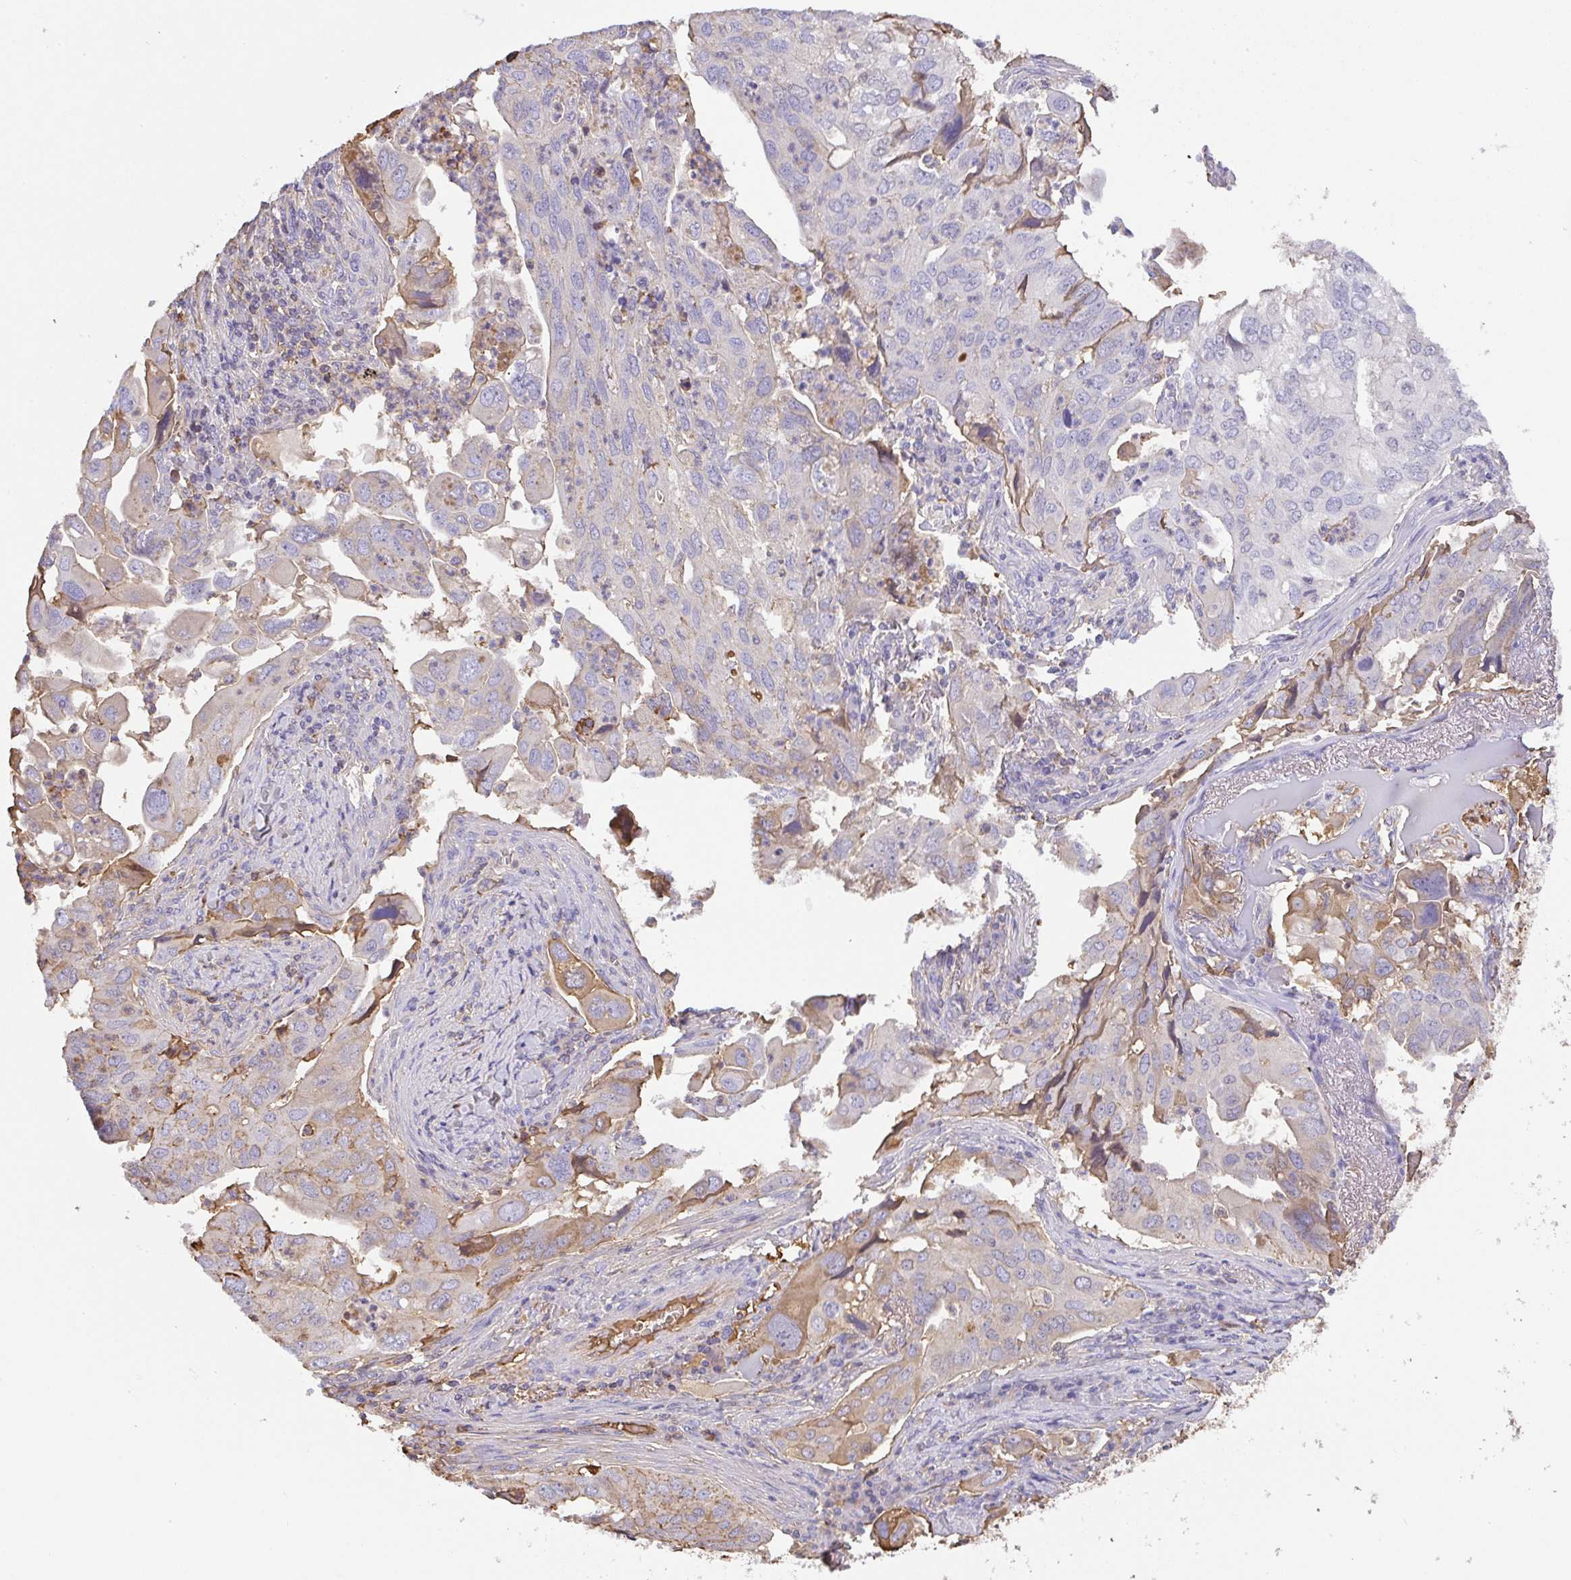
{"staining": {"intensity": "moderate", "quantity": "<25%", "location": "cytoplasmic/membranous"}, "tissue": "lung cancer", "cell_type": "Tumor cells", "image_type": "cancer", "snomed": [{"axis": "morphology", "description": "Adenocarcinoma, NOS"}, {"axis": "topography", "description": "Lung"}], "caption": "Human lung cancer stained for a protein (brown) demonstrates moderate cytoplasmic/membranous positive staining in approximately <25% of tumor cells.", "gene": "SMYD5", "patient": {"sex": "male", "age": 48}}